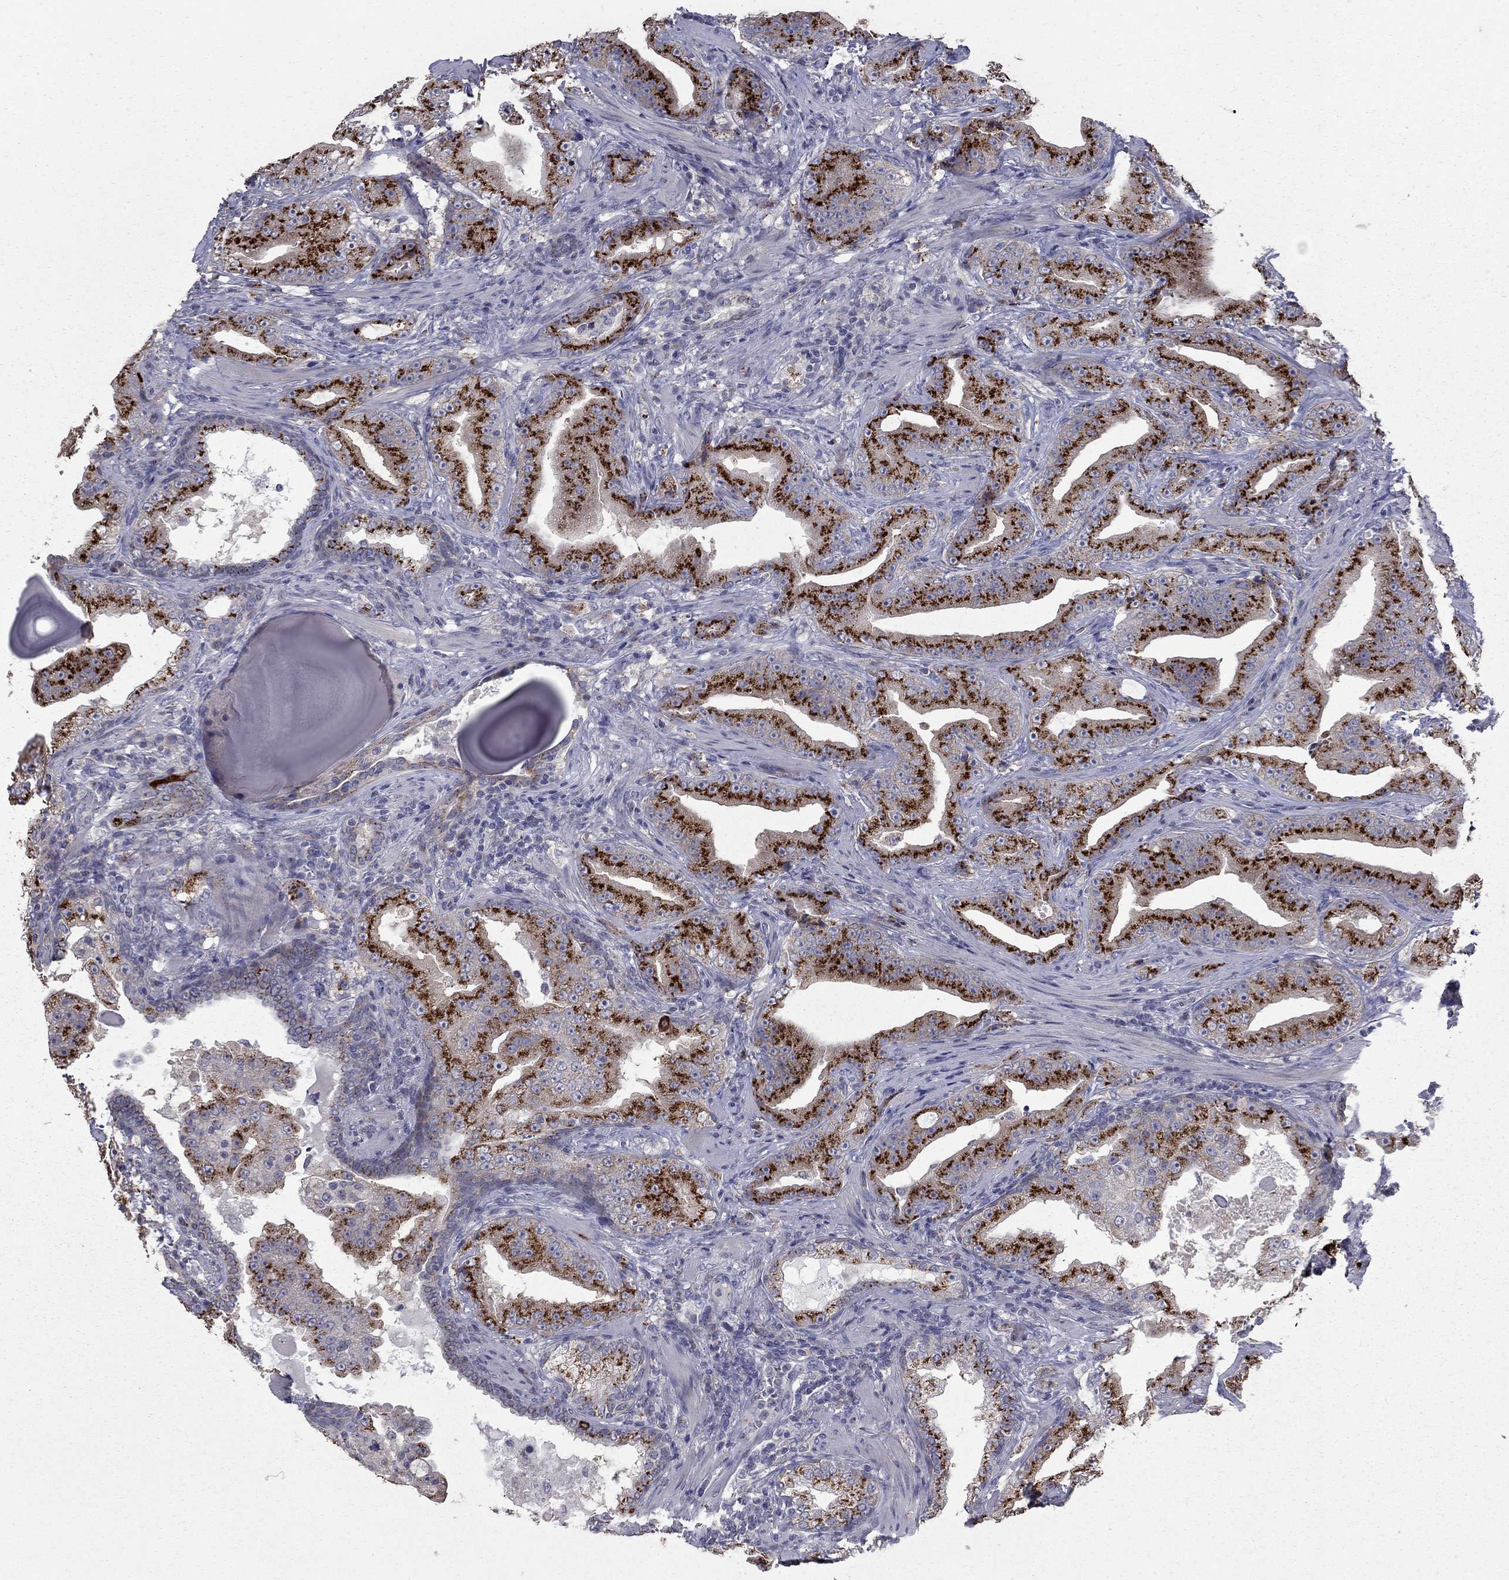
{"staining": {"intensity": "strong", "quantity": ">75%", "location": "cytoplasmic/membranous"}, "tissue": "prostate cancer", "cell_type": "Tumor cells", "image_type": "cancer", "snomed": [{"axis": "morphology", "description": "Adenocarcinoma, Low grade"}, {"axis": "topography", "description": "Prostate"}], "caption": "Protein expression analysis of human prostate cancer reveals strong cytoplasmic/membranous positivity in about >75% of tumor cells.", "gene": "KIAA0319L", "patient": {"sex": "male", "age": 62}}